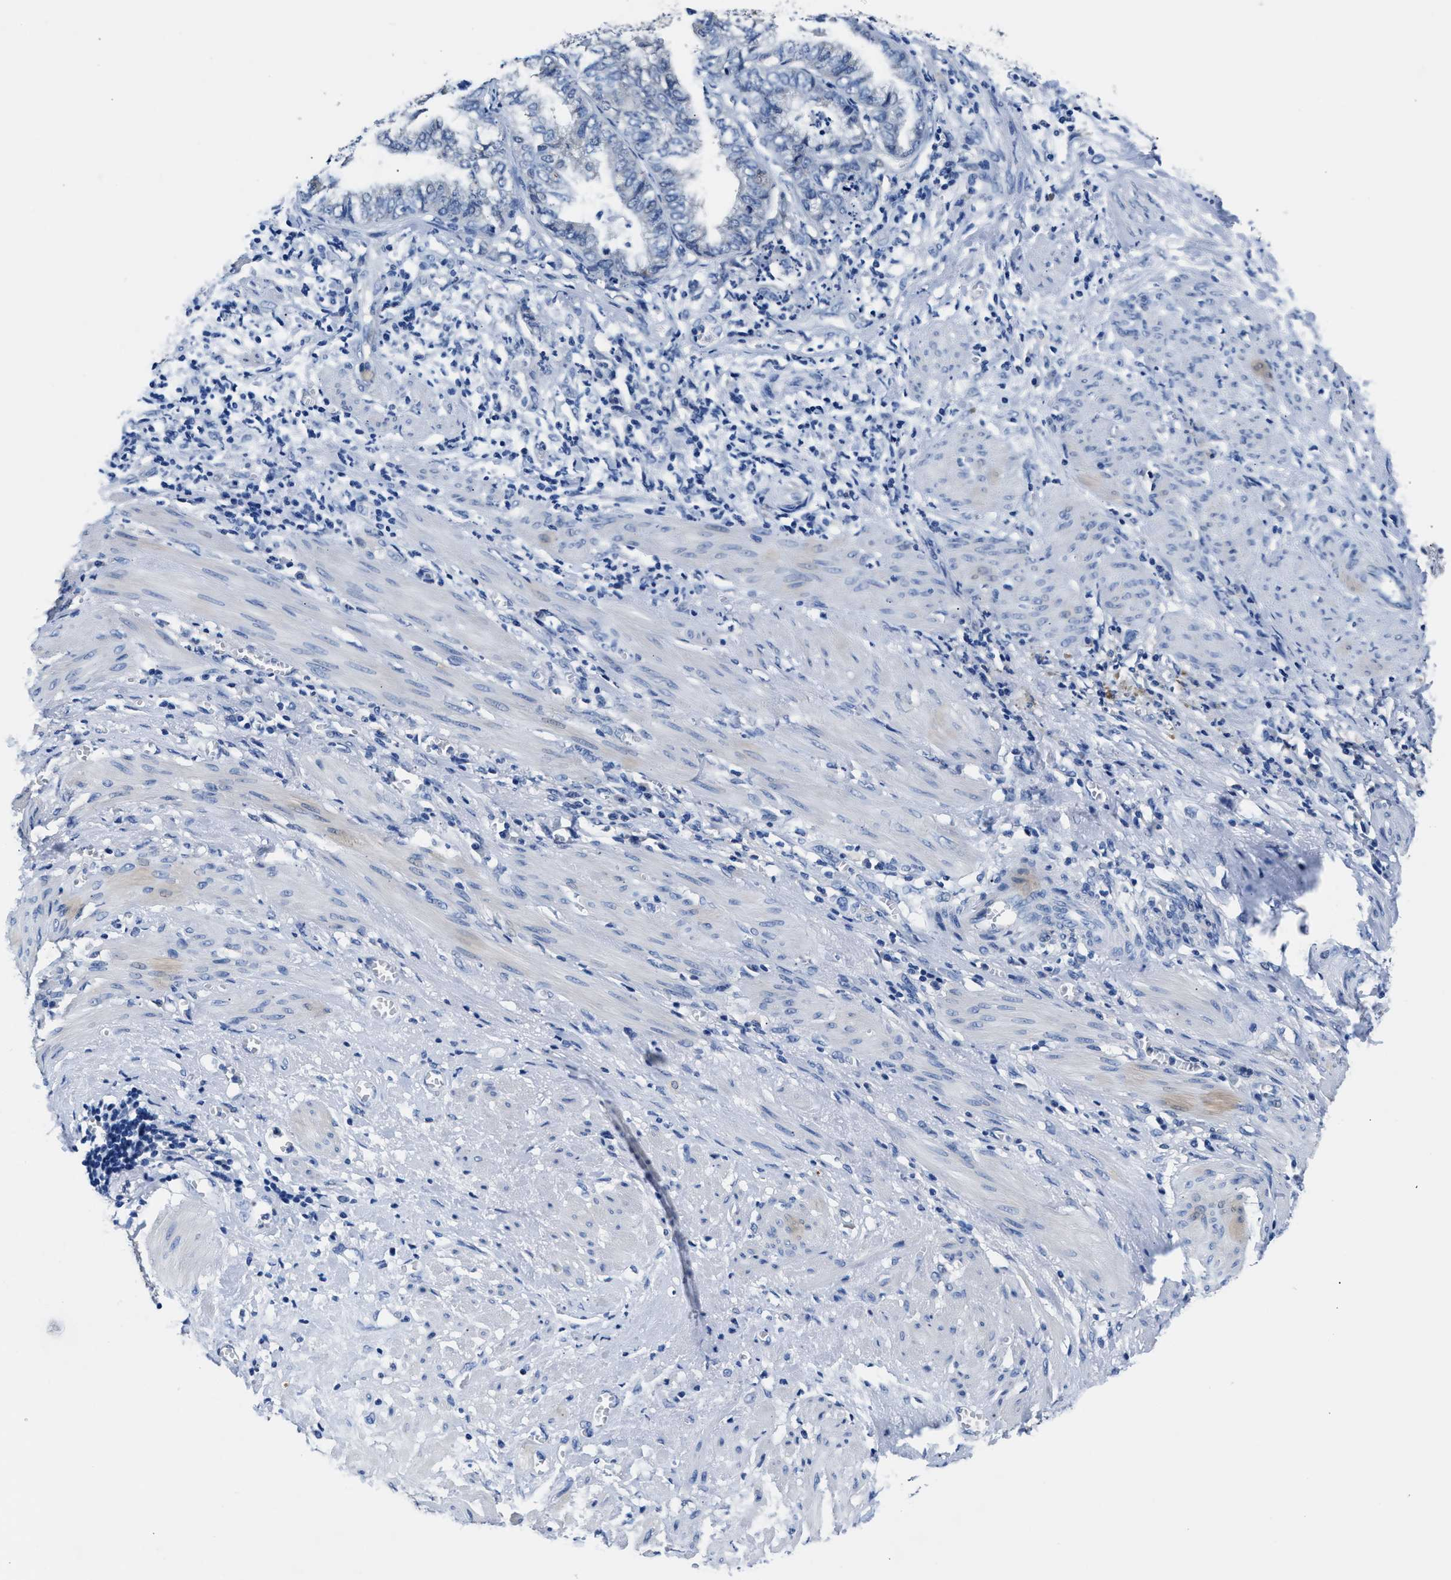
{"staining": {"intensity": "negative", "quantity": "none", "location": "none"}, "tissue": "endometrial cancer", "cell_type": "Tumor cells", "image_type": "cancer", "snomed": [{"axis": "morphology", "description": "Necrosis, NOS"}, {"axis": "morphology", "description": "Adenocarcinoma, NOS"}, {"axis": "topography", "description": "Endometrium"}], "caption": "Endometrial cancer was stained to show a protein in brown. There is no significant expression in tumor cells. The staining is performed using DAB (3,3'-diaminobenzidine) brown chromogen with nuclei counter-stained in using hematoxylin.", "gene": "GSTM1", "patient": {"sex": "female", "age": 79}}